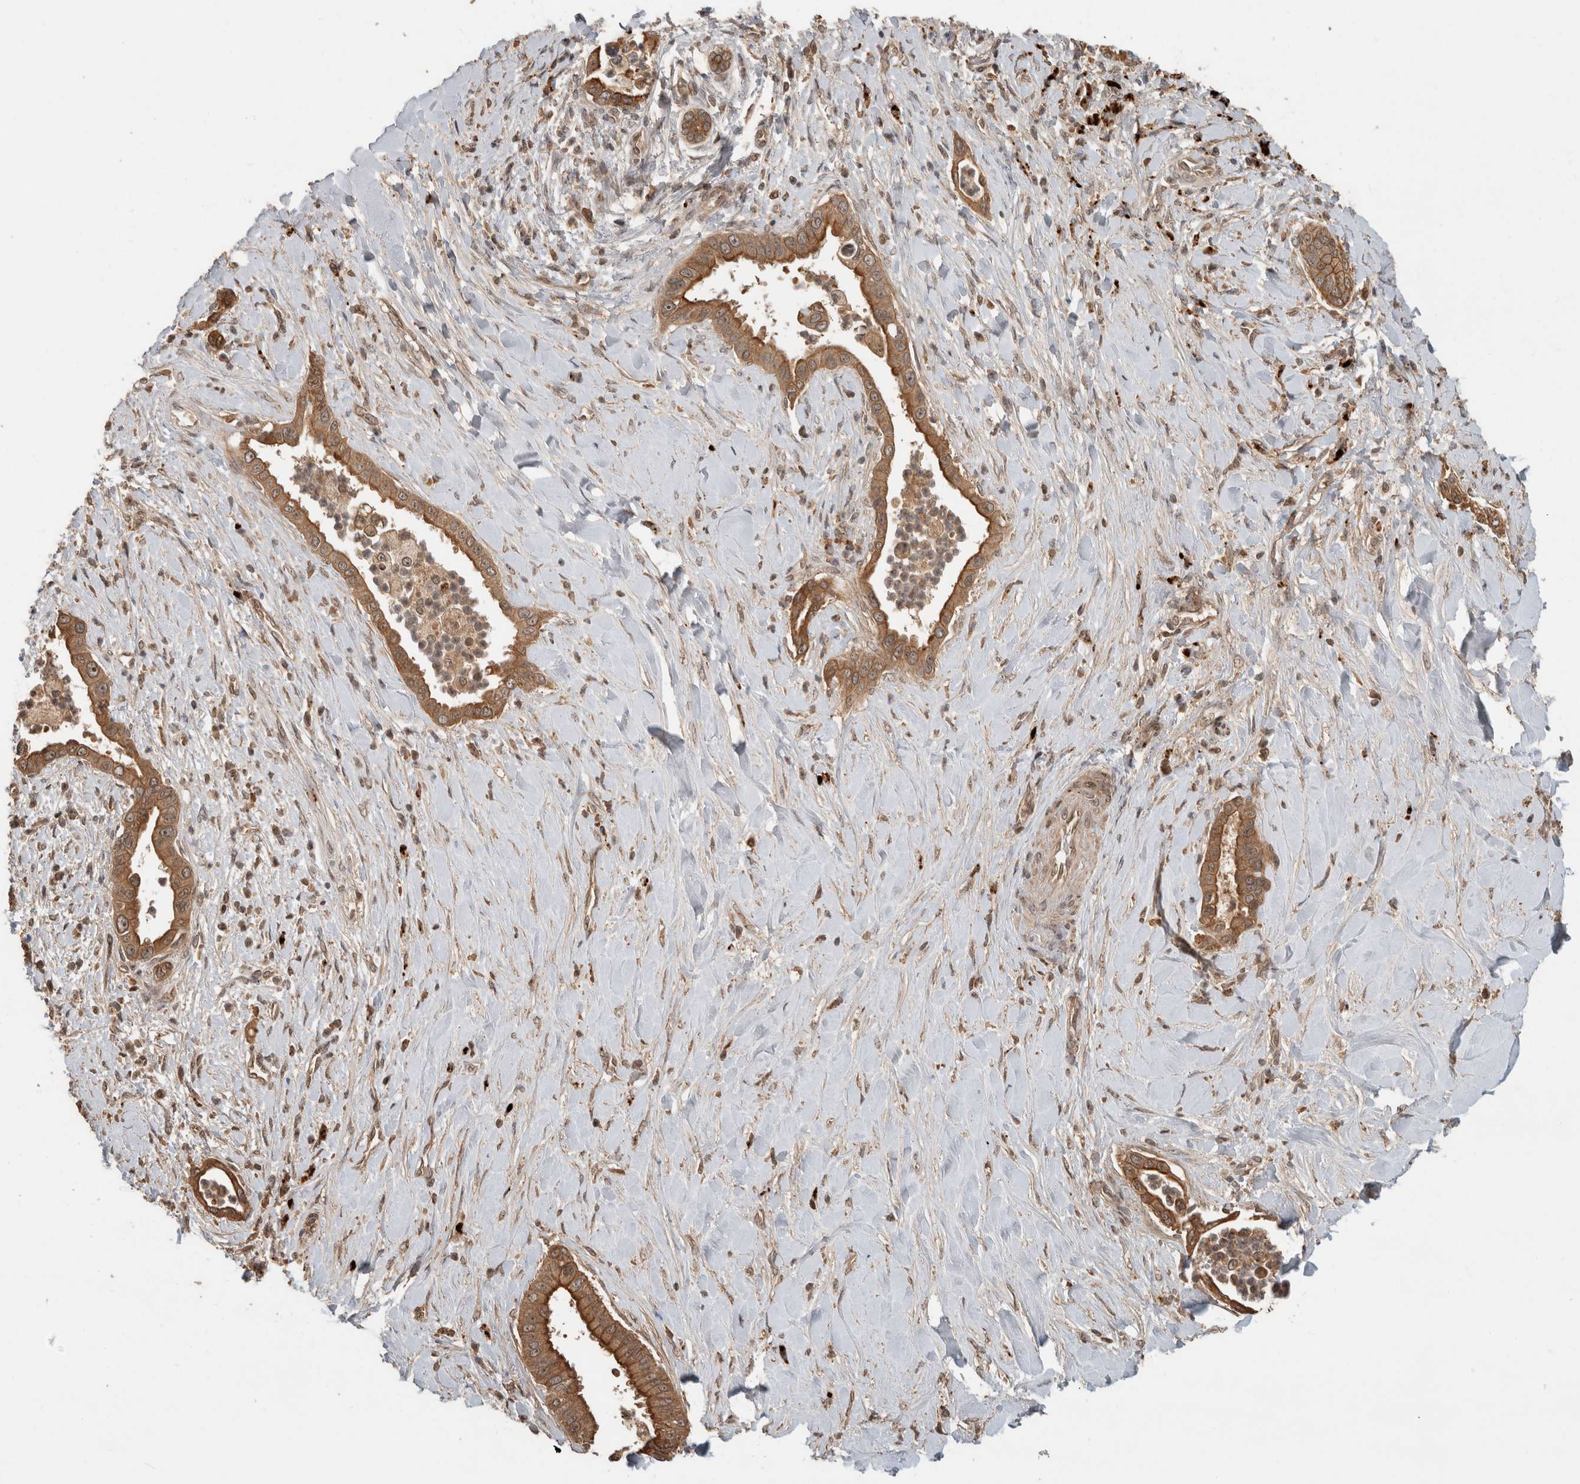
{"staining": {"intensity": "moderate", "quantity": ">75%", "location": "cytoplasmic/membranous"}, "tissue": "liver cancer", "cell_type": "Tumor cells", "image_type": "cancer", "snomed": [{"axis": "morphology", "description": "Cholangiocarcinoma"}, {"axis": "topography", "description": "Liver"}], "caption": "Liver cancer (cholangiocarcinoma) was stained to show a protein in brown. There is medium levels of moderate cytoplasmic/membranous staining in about >75% of tumor cells. (brown staining indicates protein expression, while blue staining denotes nuclei).", "gene": "PITPNC1", "patient": {"sex": "female", "age": 54}}